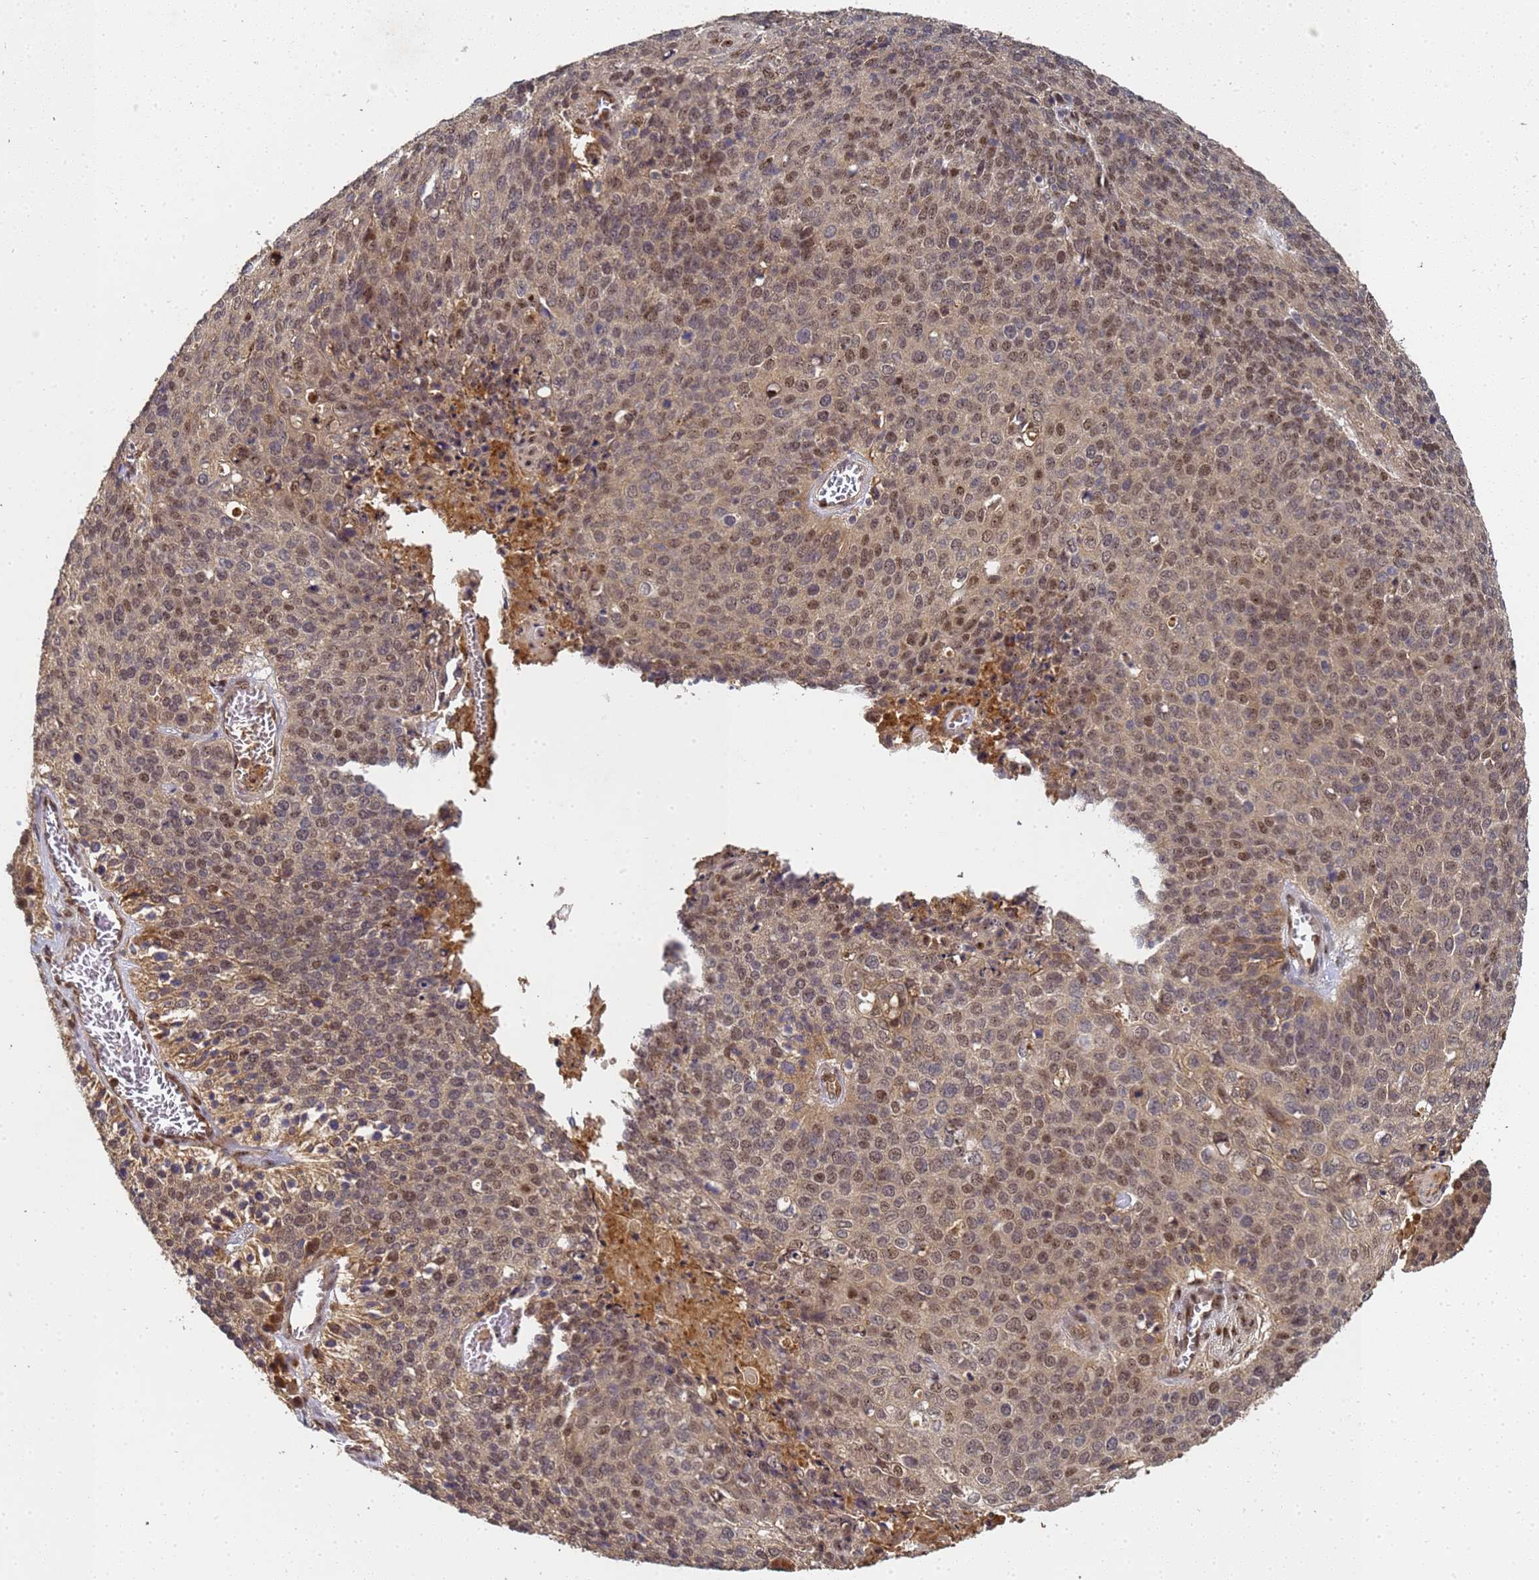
{"staining": {"intensity": "weak", "quantity": ">75%", "location": "cytoplasmic/membranous,nuclear"}, "tissue": "cervical cancer", "cell_type": "Tumor cells", "image_type": "cancer", "snomed": [{"axis": "morphology", "description": "Squamous cell carcinoma, NOS"}, {"axis": "topography", "description": "Cervix"}], "caption": "Immunohistochemical staining of cervical squamous cell carcinoma exhibits low levels of weak cytoplasmic/membranous and nuclear staining in approximately >75% of tumor cells.", "gene": "SECISBP2", "patient": {"sex": "female", "age": 39}}